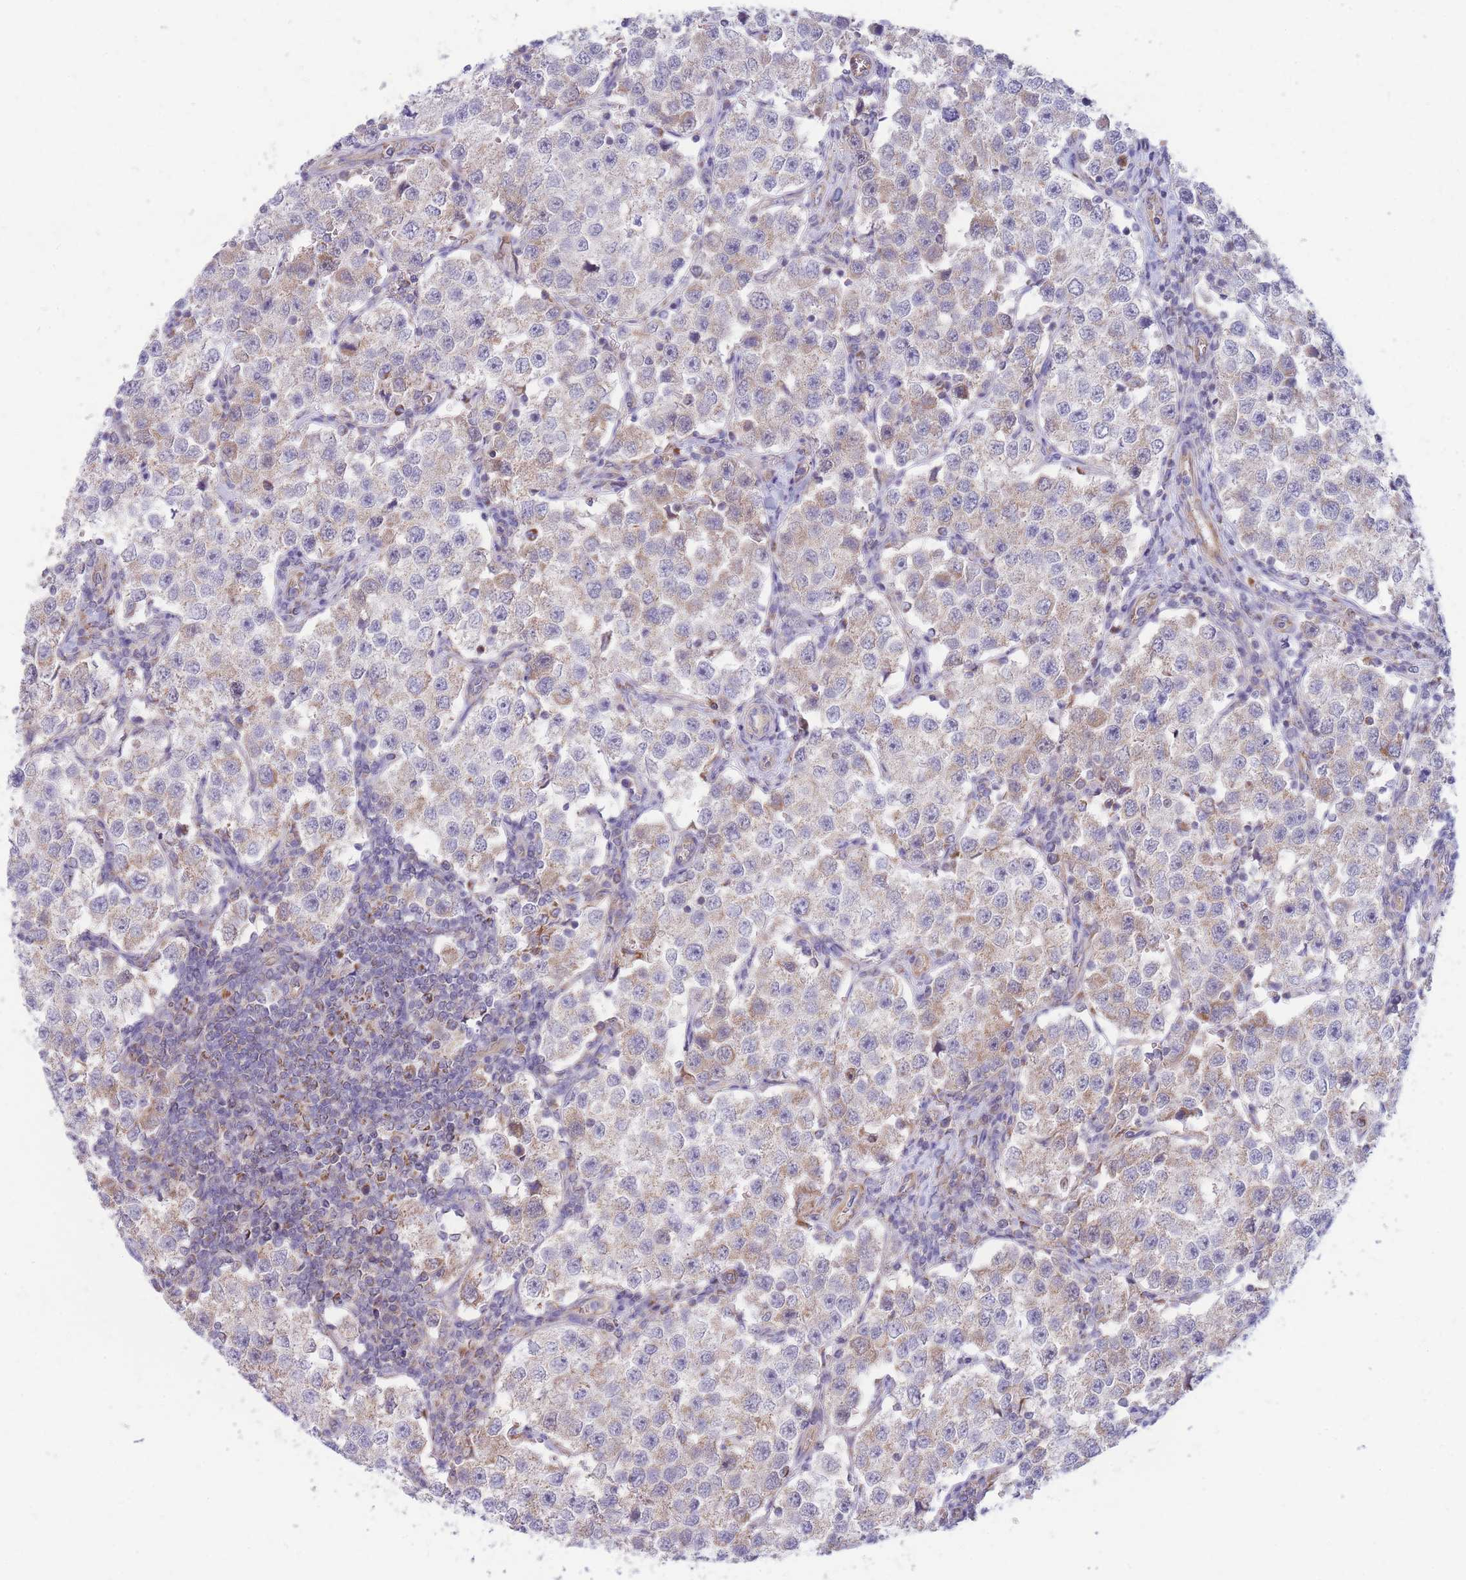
{"staining": {"intensity": "weak", "quantity": "<25%", "location": "cytoplasmic/membranous"}, "tissue": "testis cancer", "cell_type": "Tumor cells", "image_type": "cancer", "snomed": [{"axis": "morphology", "description": "Seminoma, NOS"}, {"axis": "topography", "description": "Testis"}], "caption": "A high-resolution micrograph shows immunohistochemistry staining of testis seminoma, which exhibits no significant staining in tumor cells.", "gene": "MRPS9", "patient": {"sex": "male", "age": 37}}